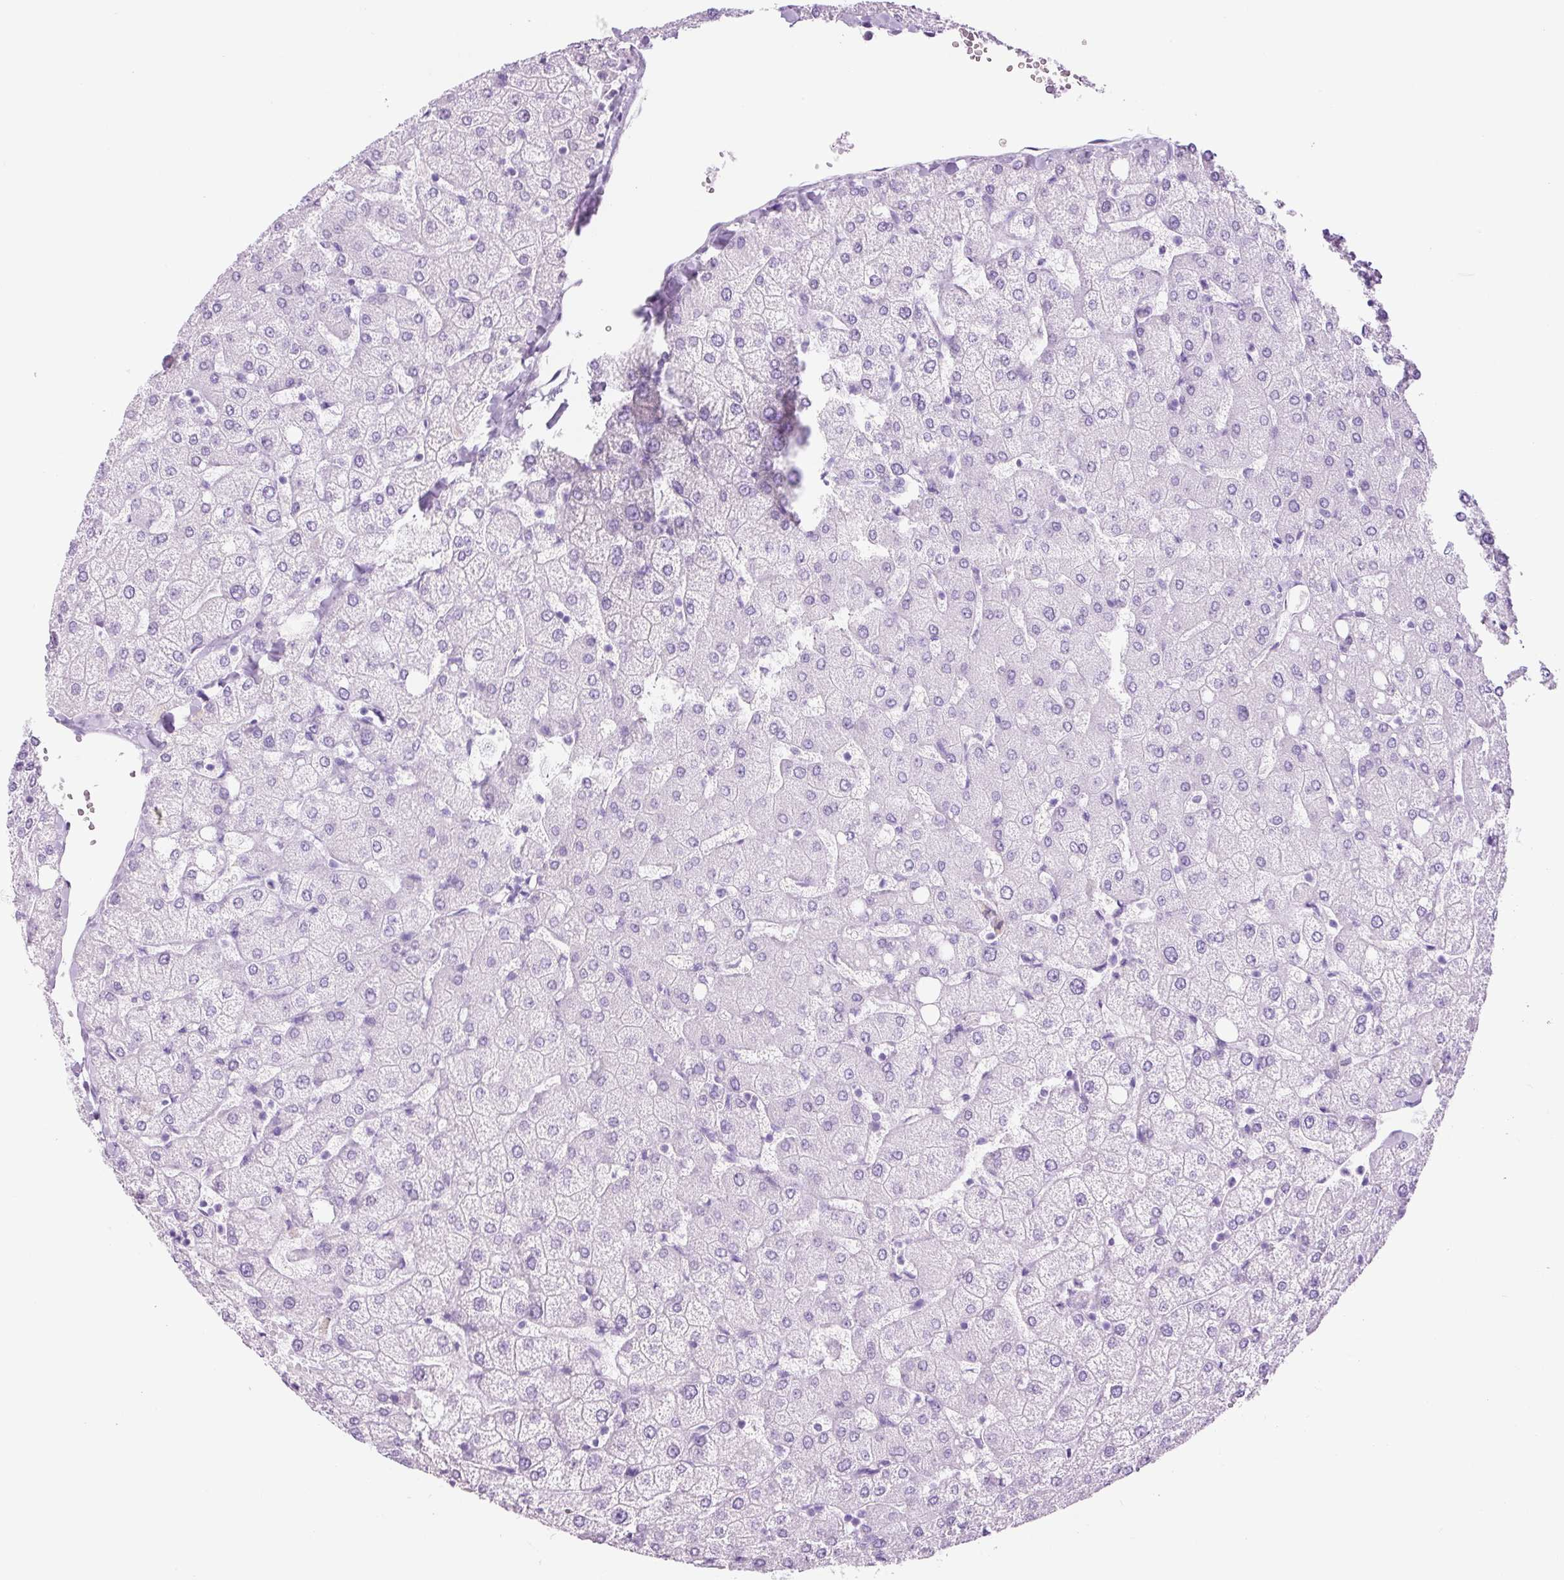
{"staining": {"intensity": "negative", "quantity": "none", "location": "none"}, "tissue": "liver", "cell_type": "Cholangiocytes", "image_type": "normal", "snomed": [{"axis": "morphology", "description": "Normal tissue, NOS"}, {"axis": "topography", "description": "Liver"}], "caption": "A high-resolution micrograph shows immunohistochemistry staining of normal liver, which demonstrates no significant expression in cholangiocytes.", "gene": "ADSS1", "patient": {"sex": "female", "age": 54}}